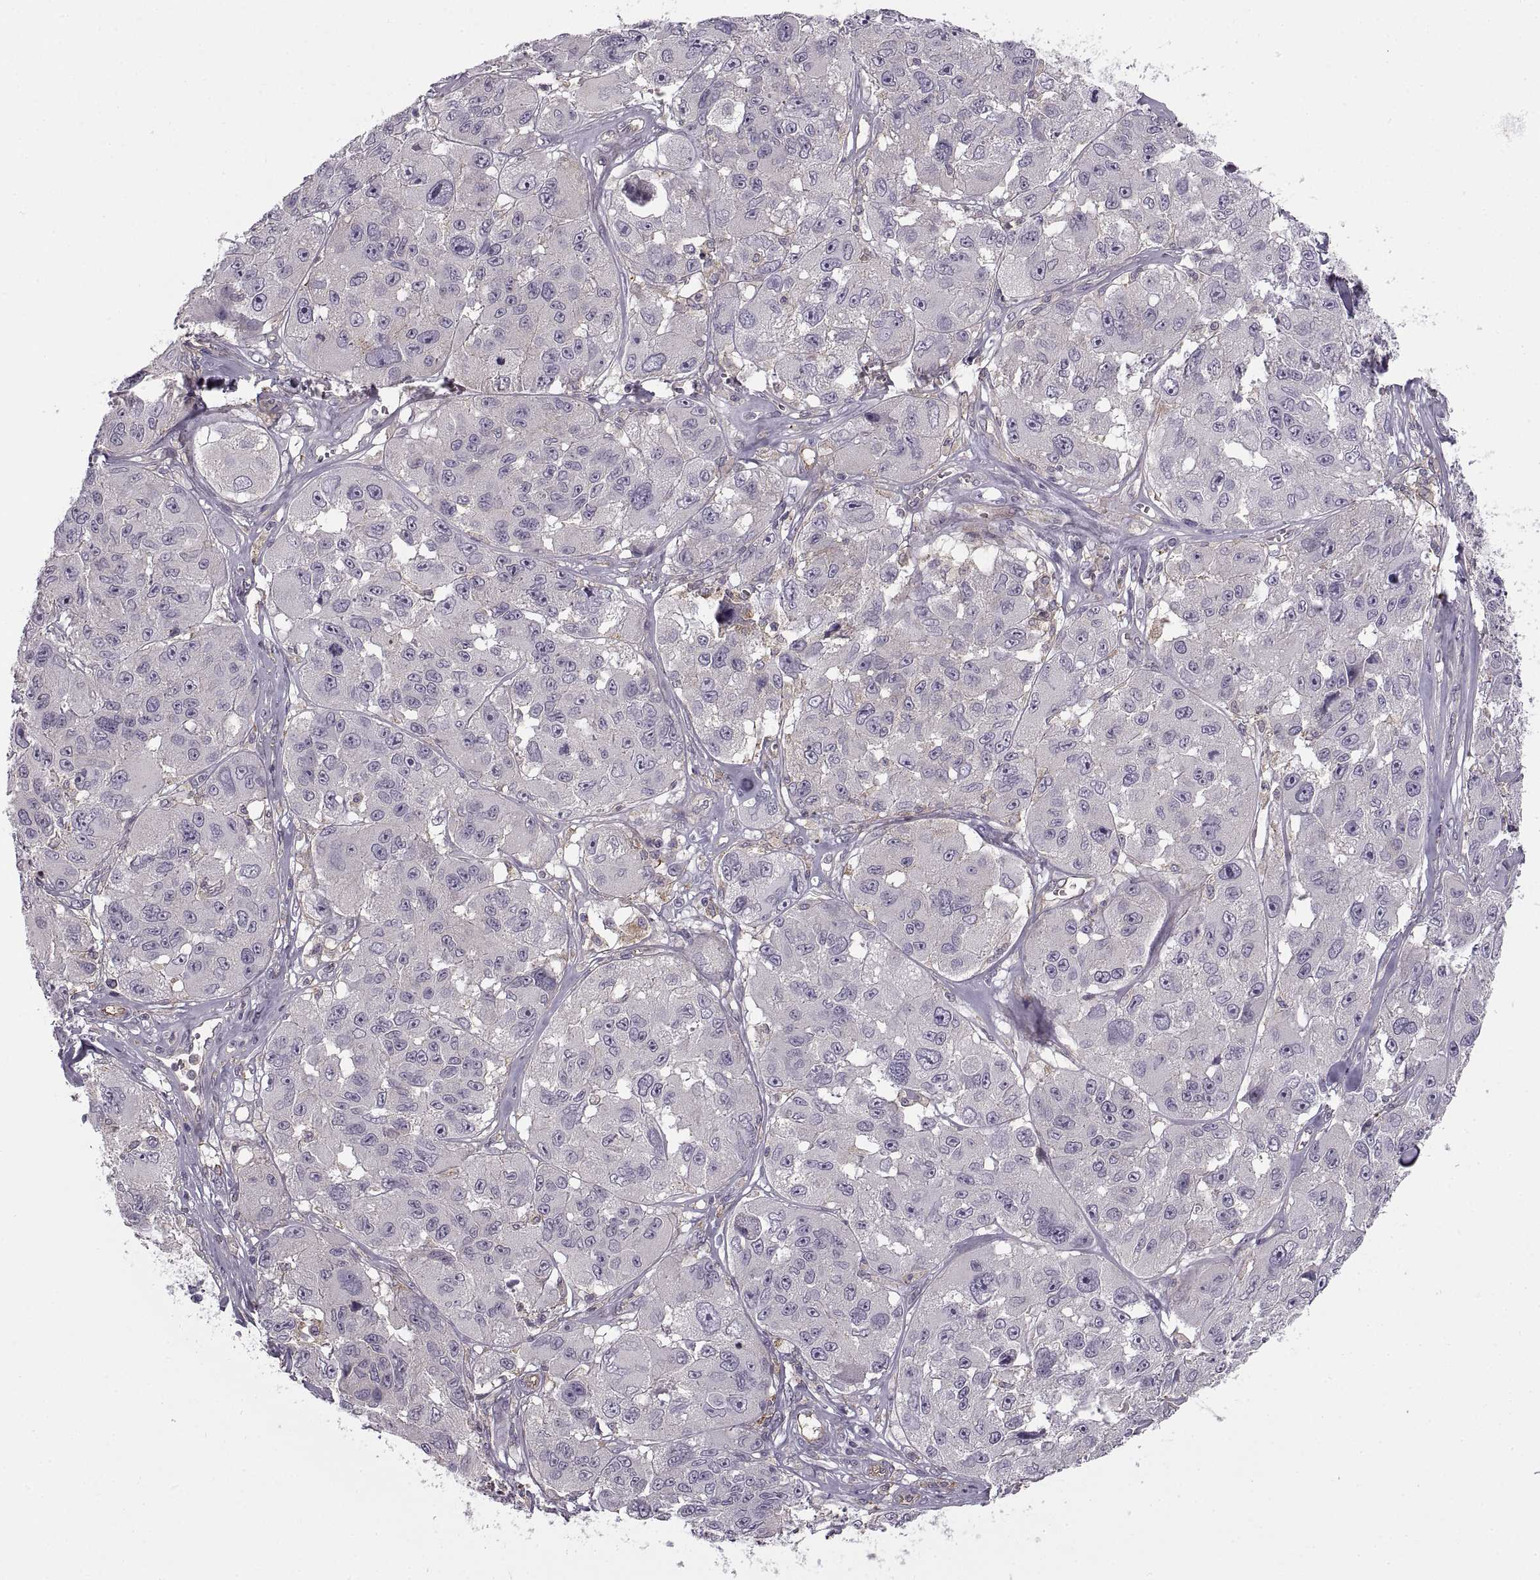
{"staining": {"intensity": "negative", "quantity": "none", "location": "none"}, "tissue": "melanoma", "cell_type": "Tumor cells", "image_type": "cancer", "snomed": [{"axis": "morphology", "description": "Malignant melanoma, NOS"}, {"axis": "topography", "description": "Skin"}], "caption": "High magnification brightfield microscopy of malignant melanoma stained with DAB (brown) and counterstained with hematoxylin (blue): tumor cells show no significant positivity. (Stains: DAB IHC with hematoxylin counter stain, Microscopy: brightfield microscopy at high magnification).", "gene": "RALB", "patient": {"sex": "female", "age": 66}}